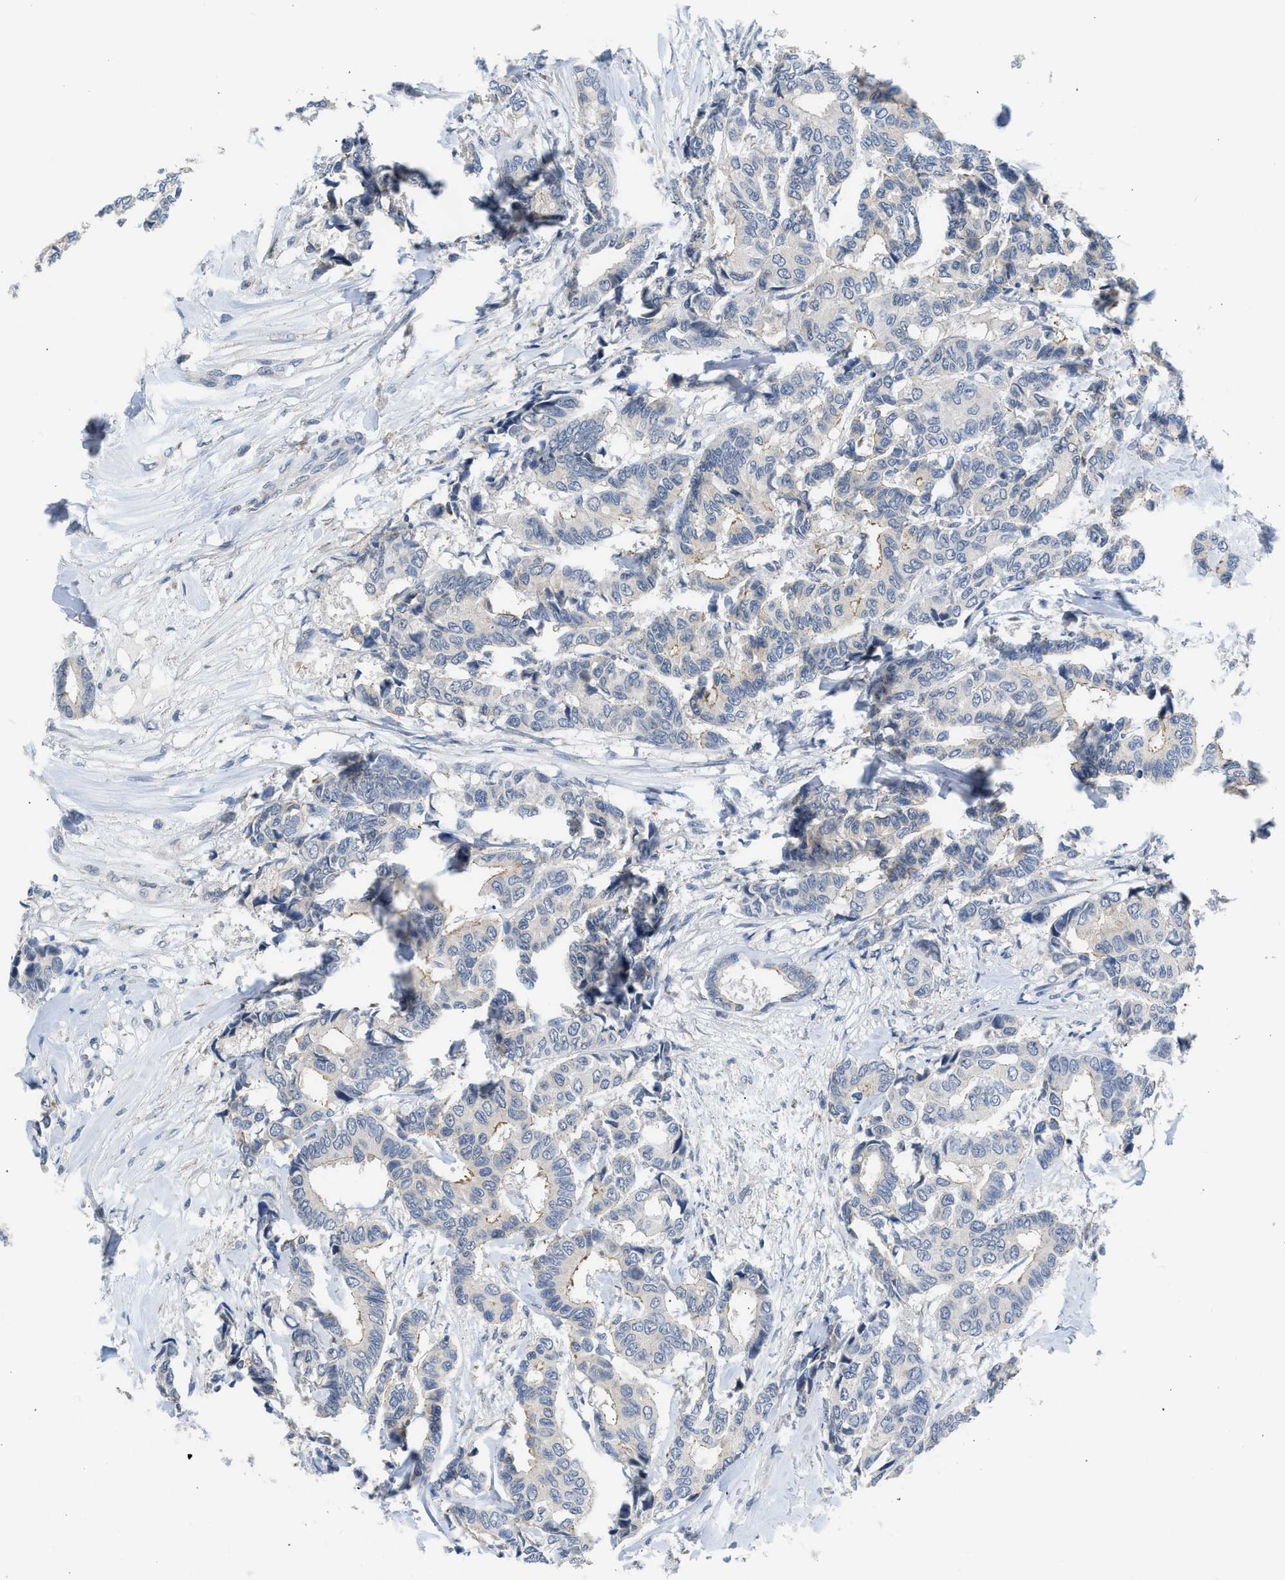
{"staining": {"intensity": "weak", "quantity": "<25%", "location": "cytoplasmic/membranous"}, "tissue": "breast cancer", "cell_type": "Tumor cells", "image_type": "cancer", "snomed": [{"axis": "morphology", "description": "Duct carcinoma"}, {"axis": "topography", "description": "Breast"}], "caption": "Invasive ductal carcinoma (breast) was stained to show a protein in brown. There is no significant positivity in tumor cells. Nuclei are stained in blue.", "gene": "CSF3R", "patient": {"sex": "female", "age": 87}}